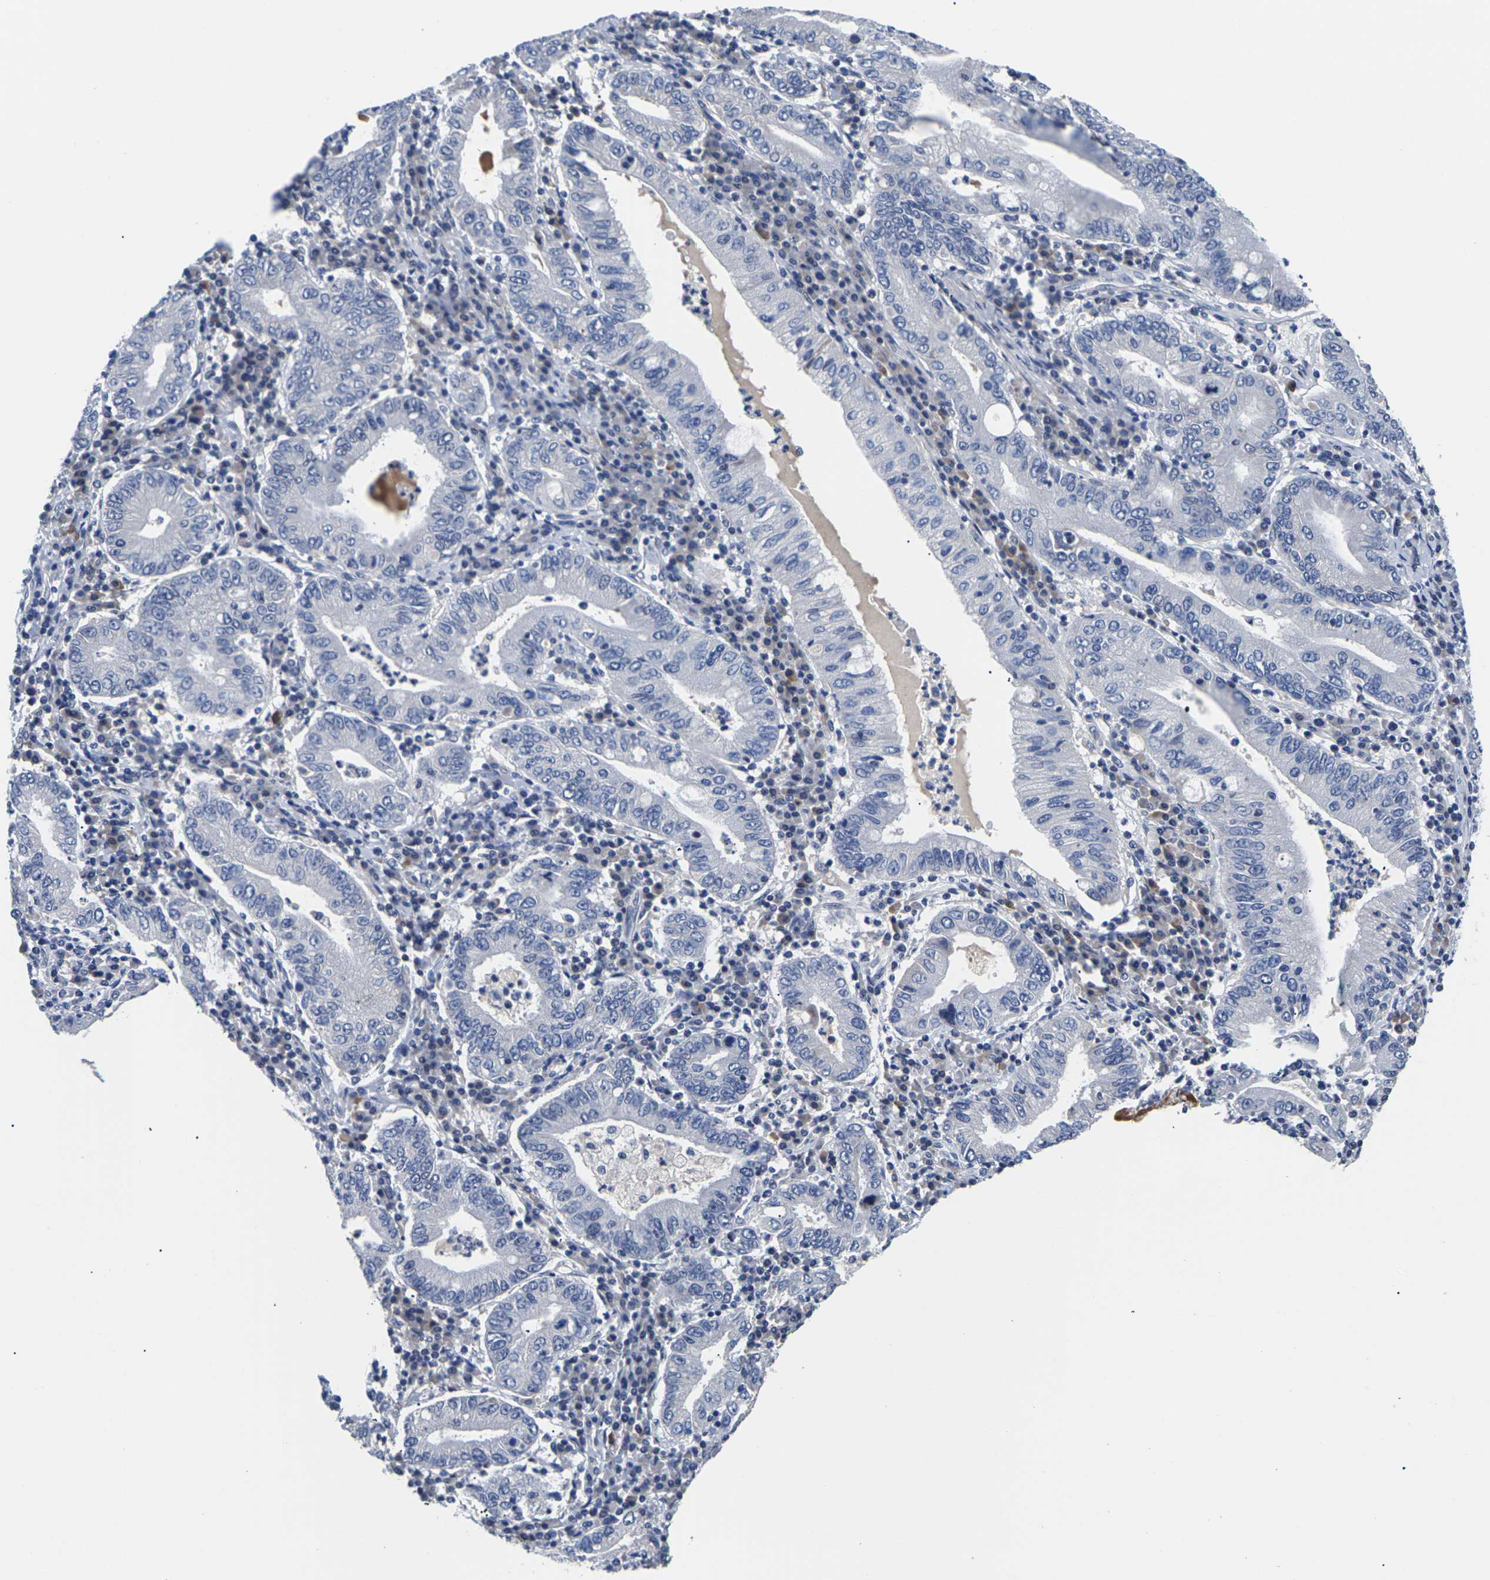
{"staining": {"intensity": "negative", "quantity": "none", "location": "none"}, "tissue": "stomach cancer", "cell_type": "Tumor cells", "image_type": "cancer", "snomed": [{"axis": "morphology", "description": "Normal tissue, NOS"}, {"axis": "morphology", "description": "Adenocarcinoma, NOS"}, {"axis": "topography", "description": "Esophagus"}, {"axis": "topography", "description": "Stomach, upper"}, {"axis": "topography", "description": "Peripheral nerve tissue"}], "caption": "Immunohistochemical staining of stomach adenocarcinoma displays no significant positivity in tumor cells. (DAB (3,3'-diaminobenzidine) immunohistochemistry, high magnification).", "gene": "ST6GAL2", "patient": {"sex": "male", "age": 62}}